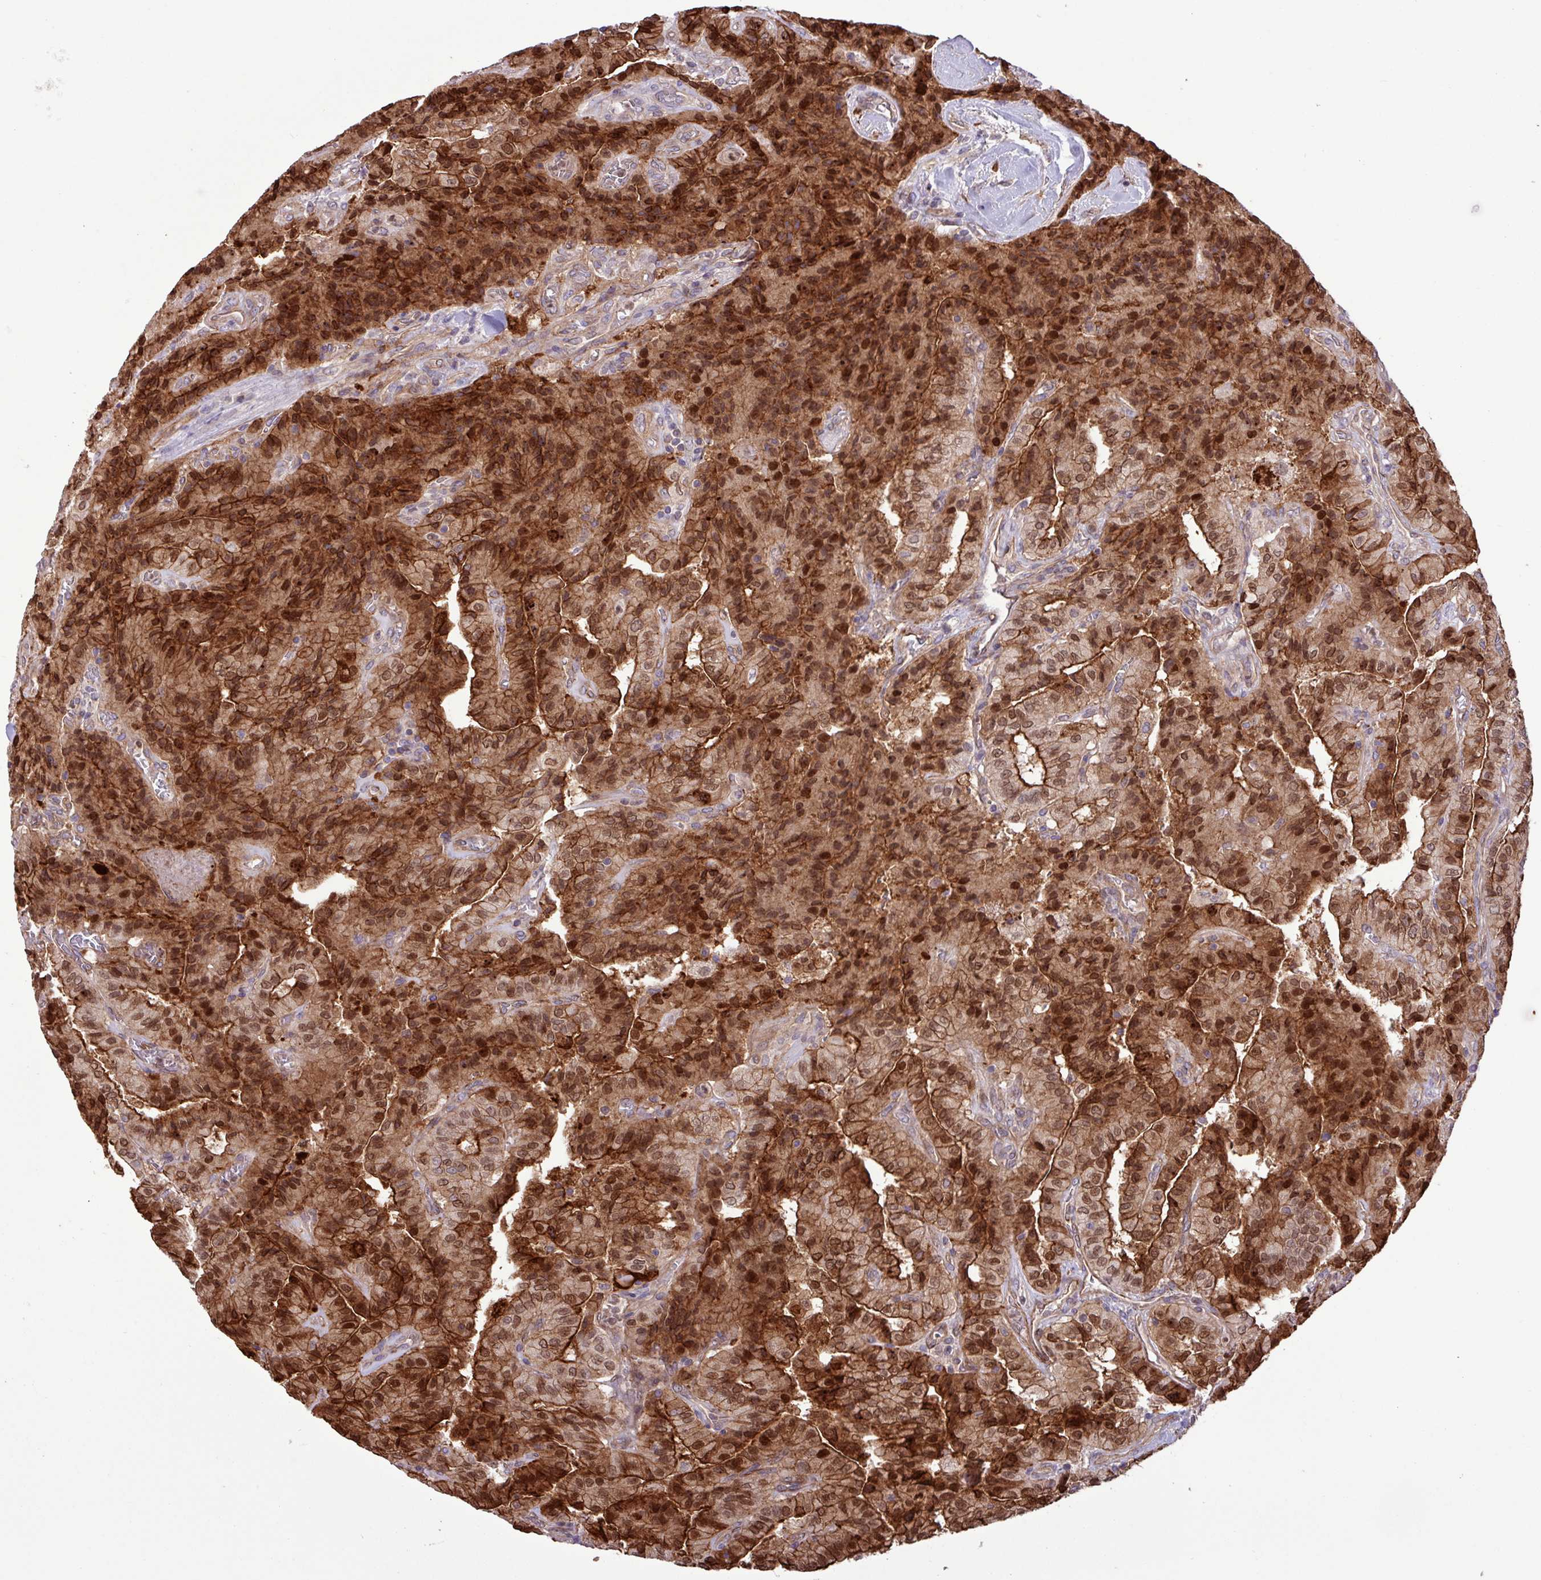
{"staining": {"intensity": "strong", "quantity": ">75%", "location": "cytoplasmic/membranous,nuclear"}, "tissue": "thyroid cancer", "cell_type": "Tumor cells", "image_type": "cancer", "snomed": [{"axis": "morphology", "description": "Normal tissue, NOS"}, {"axis": "morphology", "description": "Papillary adenocarcinoma, NOS"}, {"axis": "topography", "description": "Thyroid gland"}], "caption": "Thyroid cancer stained with a protein marker shows strong staining in tumor cells.", "gene": "CNTRL", "patient": {"sex": "female", "age": 59}}